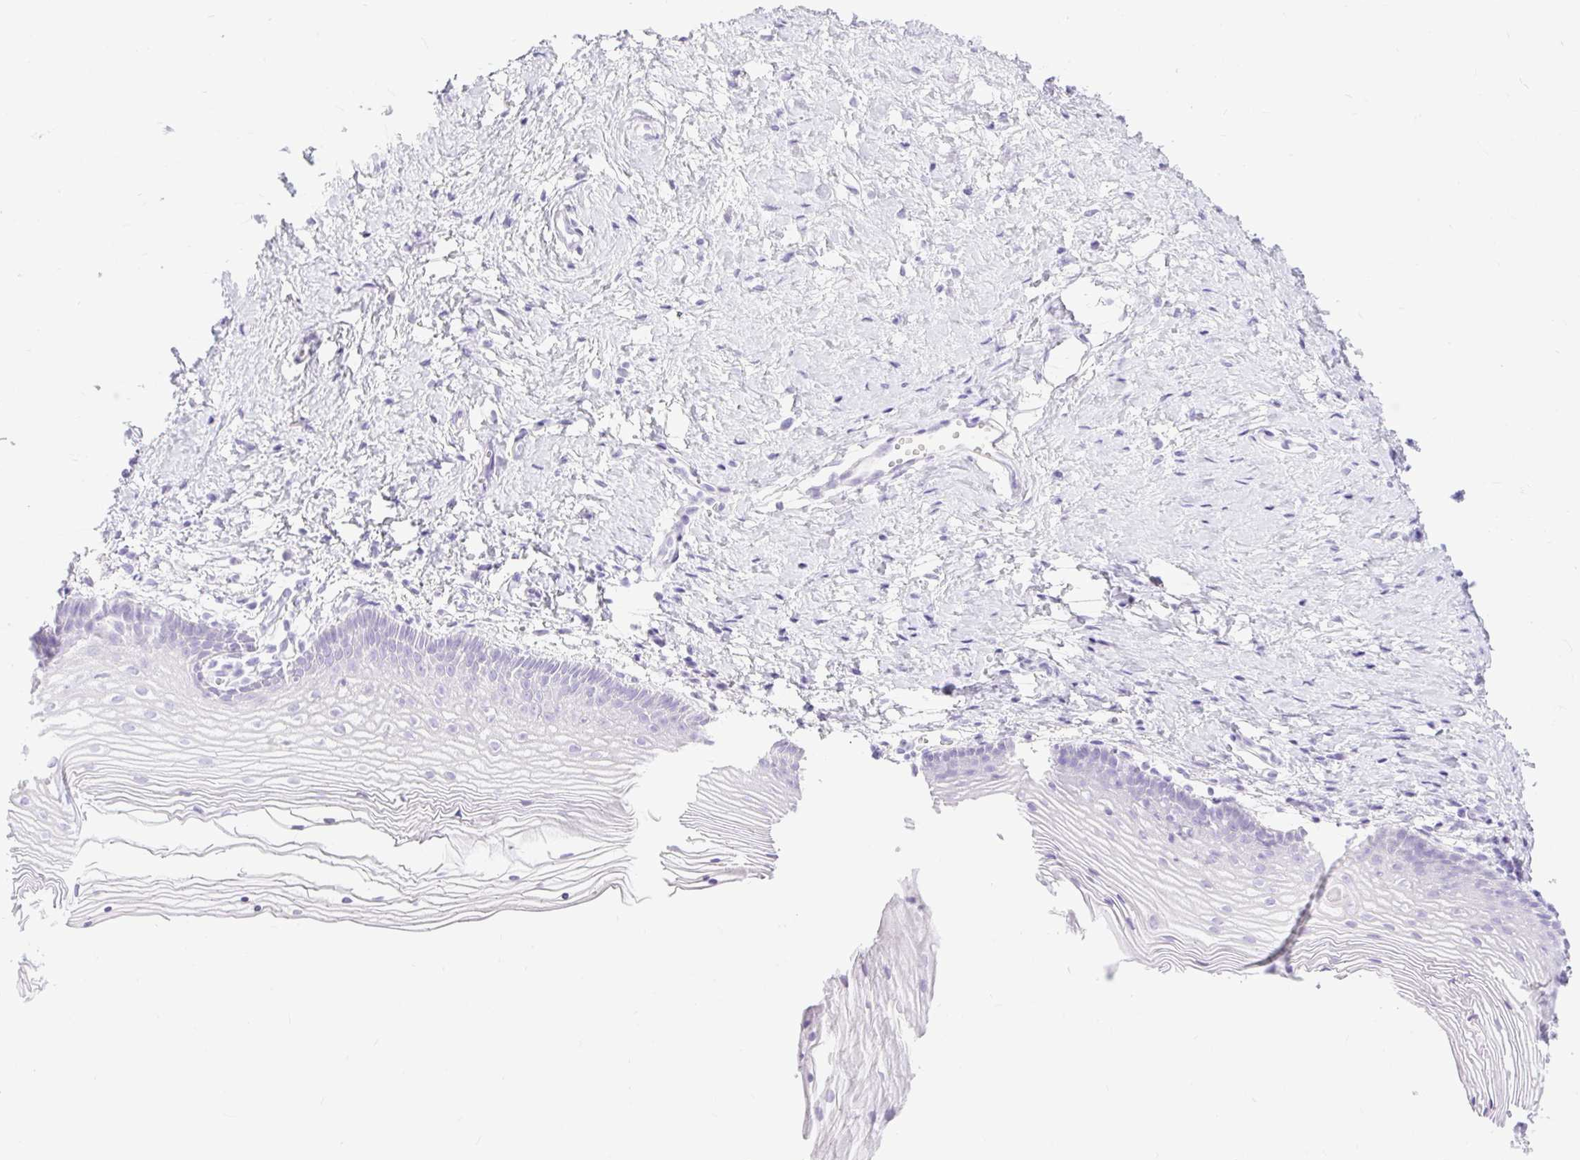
{"staining": {"intensity": "negative", "quantity": "none", "location": "none"}, "tissue": "vagina", "cell_type": "Squamous epithelial cells", "image_type": "normal", "snomed": [{"axis": "morphology", "description": "Normal tissue, NOS"}, {"axis": "topography", "description": "Vagina"}], "caption": "DAB immunohistochemical staining of normal vagina displays no significant positivity in squamous epithelial cells. Brightfield microscopy of IHC stained with DAB (brown) and hematoxylin (blue), captured at high magnification.", "gene": "SLC25A40", "patient": {"sex": "female", "age": 56}}